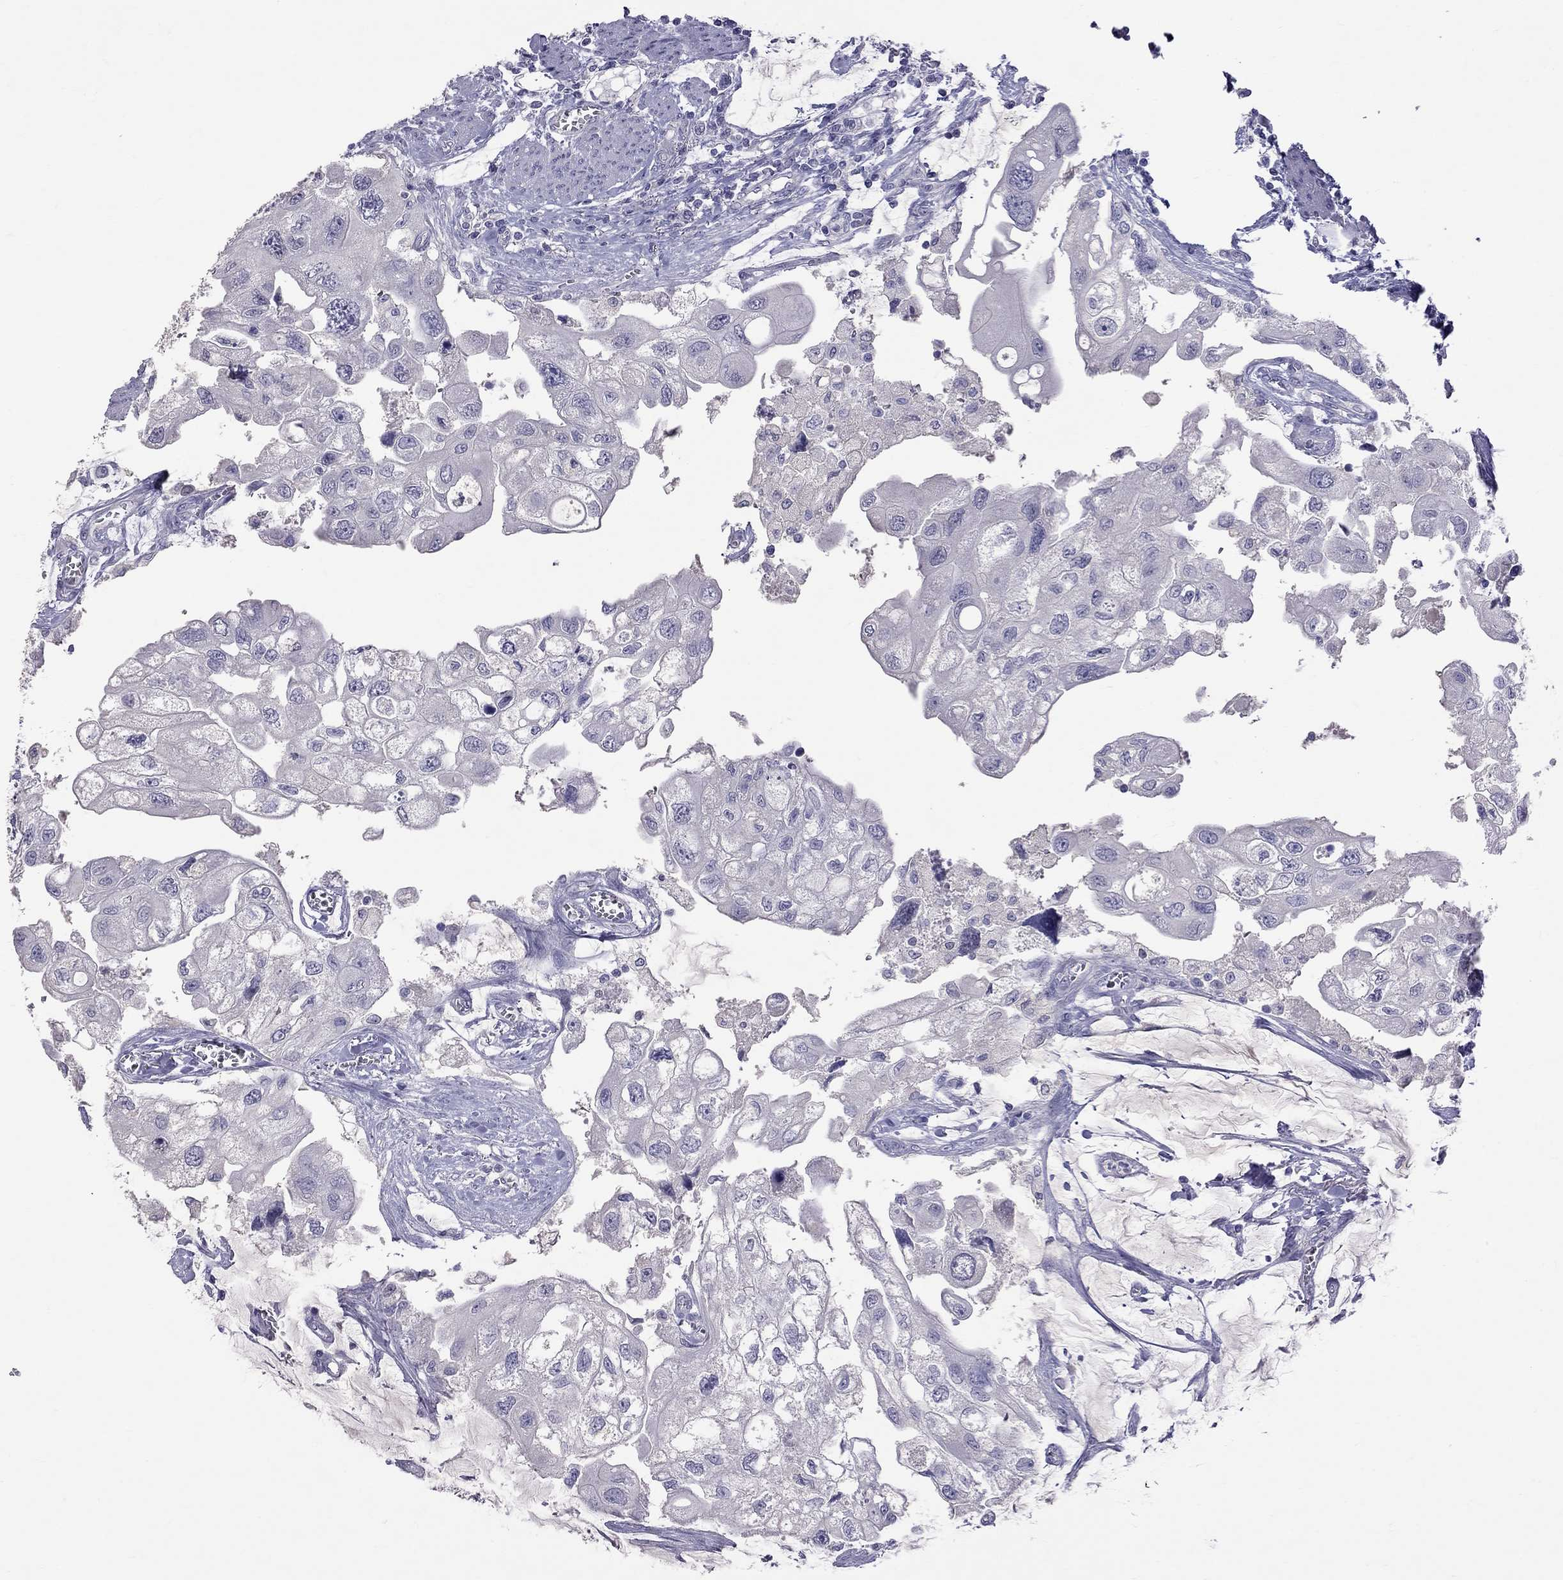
{"staining": {"intensity": "negative", "quantity": "none", "location": "none"}, "tissue": "urothelial cancer", "cell_type": "Tumor cells", "image_type": "cancer", "snomed": [{"axis": "morphology", "description": "Urothelial carcinoma, High grade"}, {"axis": "topography", "description": "Urinary bladder"}], "caption": "Photomicrograph shows no significant protein staining in tumor cells of urothelial cancer.", "gene": "CFAP91", "patient": {"sex": "male", "age": 59}}